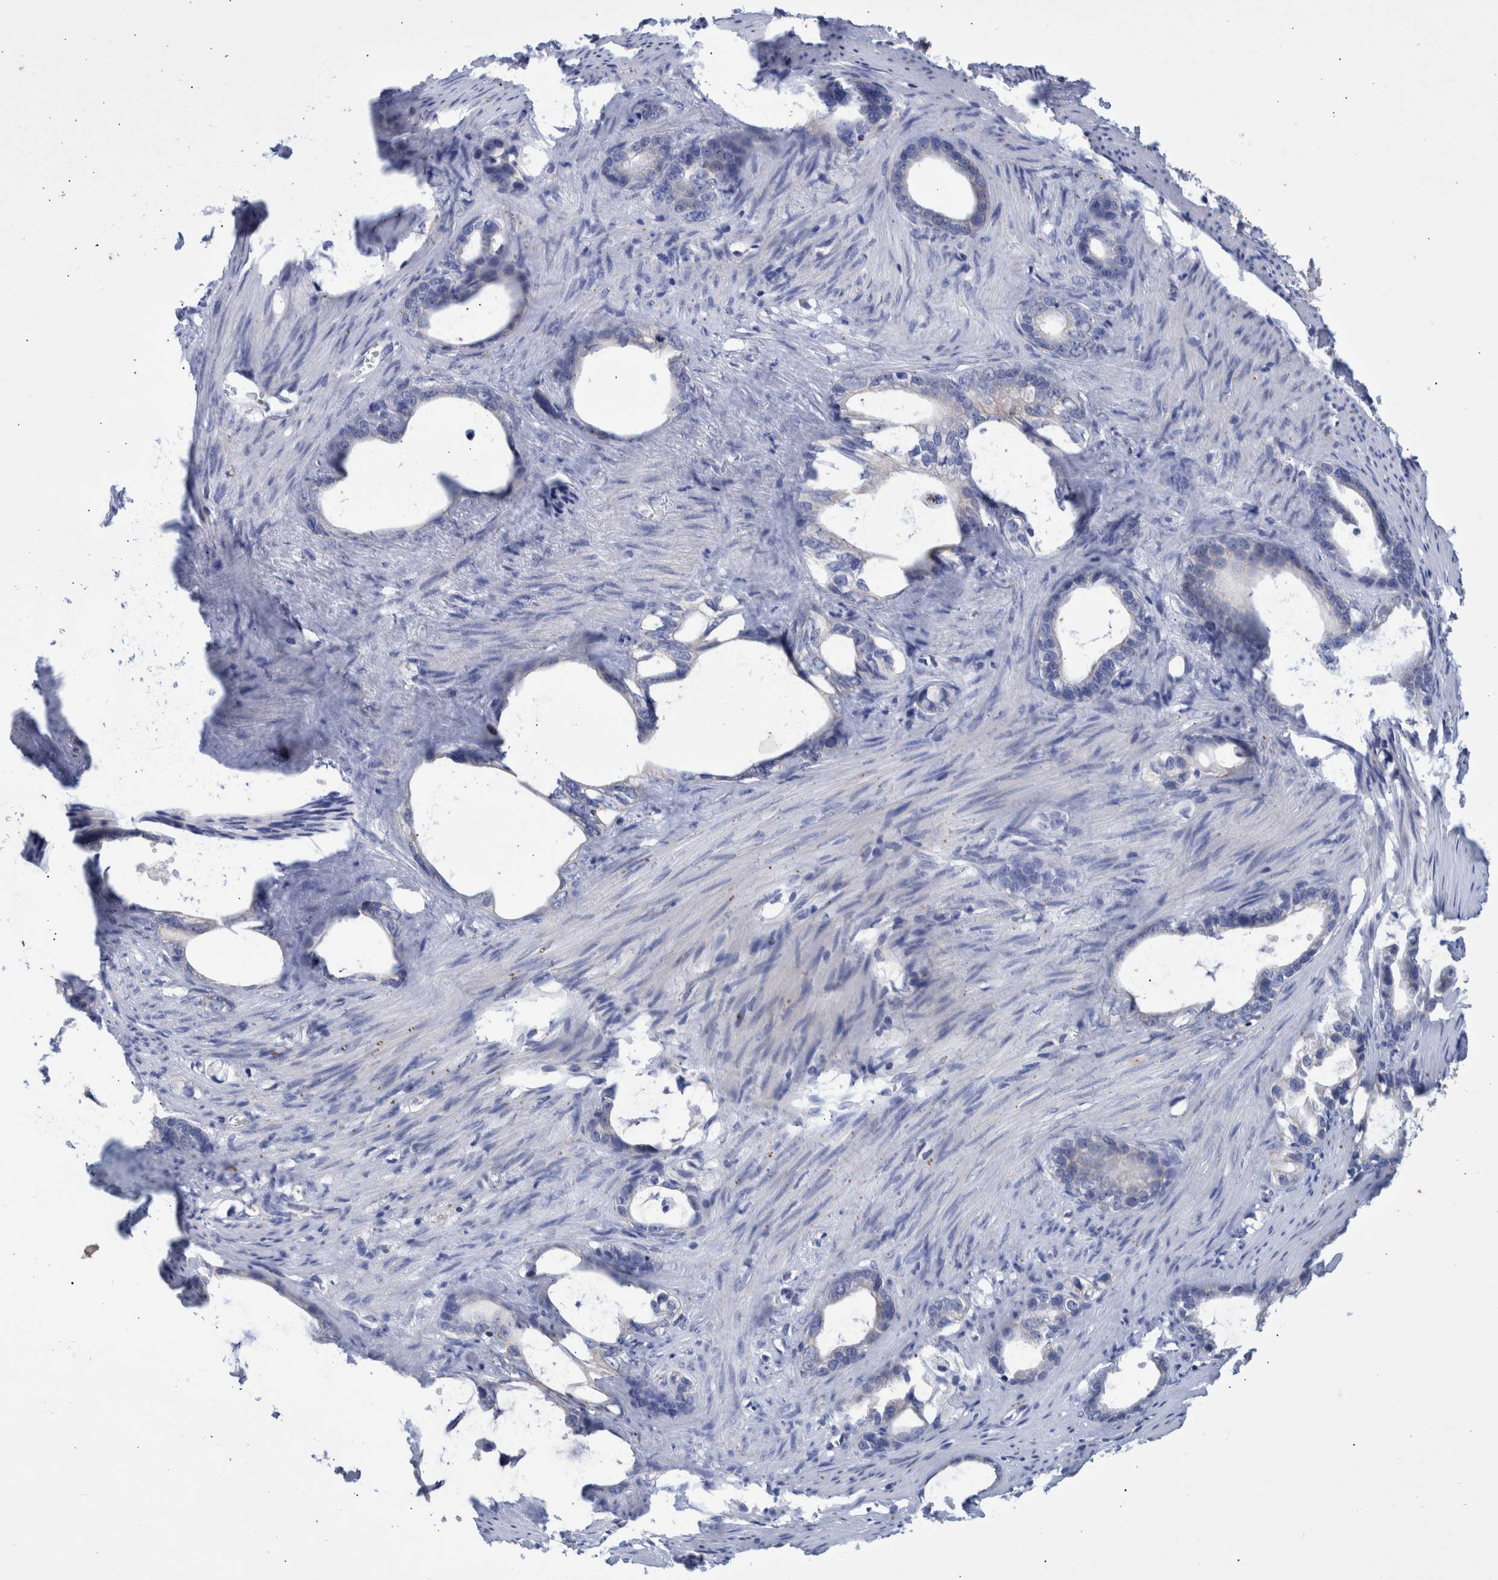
{"staining": {"intensity": "negative", "quantity": "none", "location": "none"}, "tissue": "stomach cancer", "cell_type": "Tumor cells", "image_type": "cancer", "snomed": [{"axis": "morphology", "description": "Adenocarcinoma, NOS"}, {"axis": "topography", "description": "Stomach"}], "caption": "Tumor cells are negative for protein expression in human stomach adenocarcinoma.", "gene": "DLL4", "patient": {"sex": "female", "age": 75}}